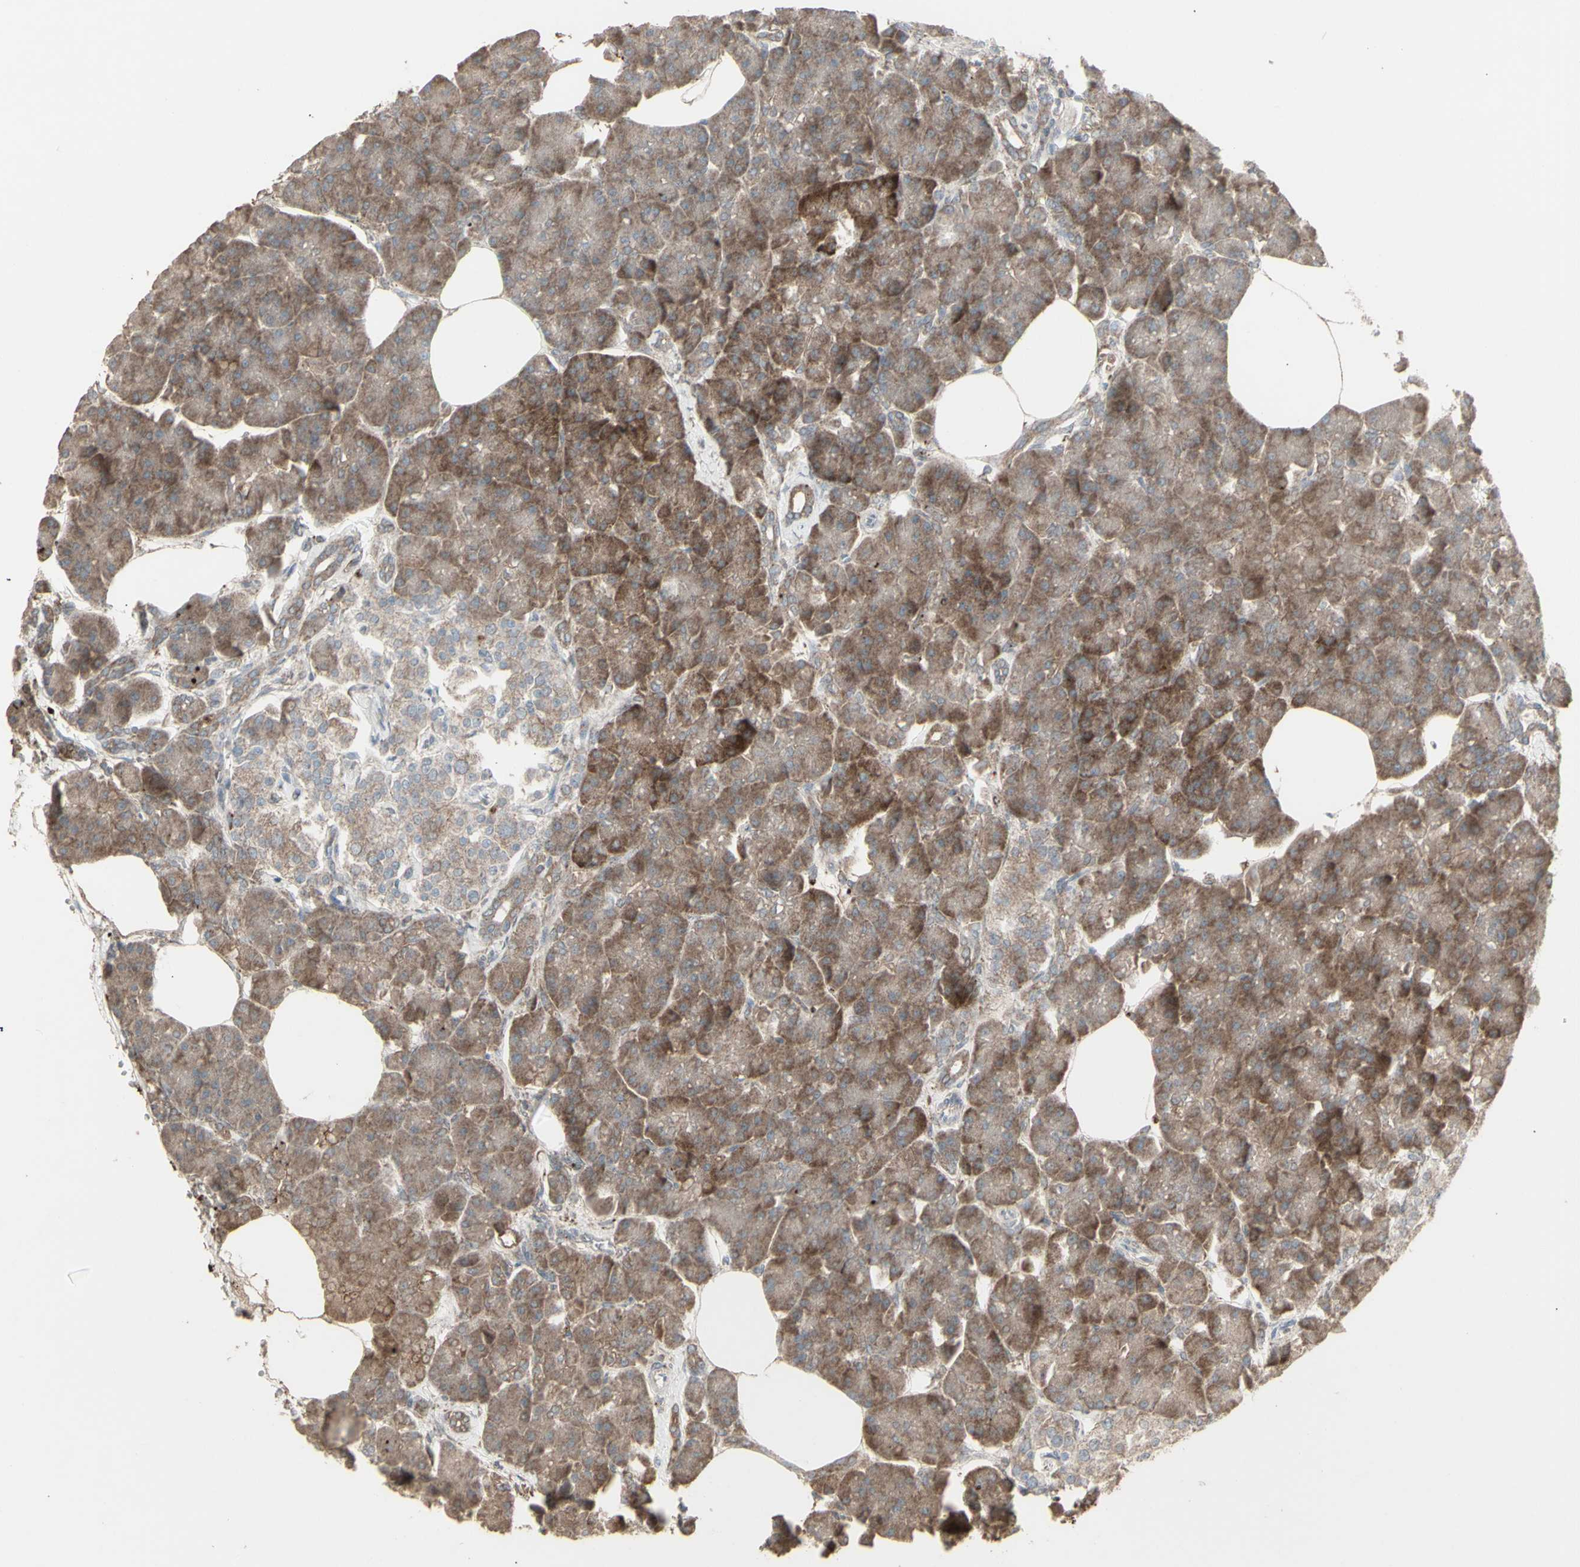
{"staining": {"intensity": "moderate", "quantity": ">75%", "location": "cytoplasmic/membranous"}, "tissue": "pancreas", "cell_type": "Exocrine glandular cells", "image_type": "normal", "snomed": [{"axis": "morphology", "description": "Normal tissue, NOS"}, {"axis": "topography", "description": "Pancreas"}], "caption": "A photomicrograph showing moderate cytoplasmic/membranous expression in approximately >75% of exocrine glandular cells in benign pancreas, as visualized by brown immunohistochemical staining.", "gene": "RNASEL", "patient": {"sex": "female", "age": 70}}